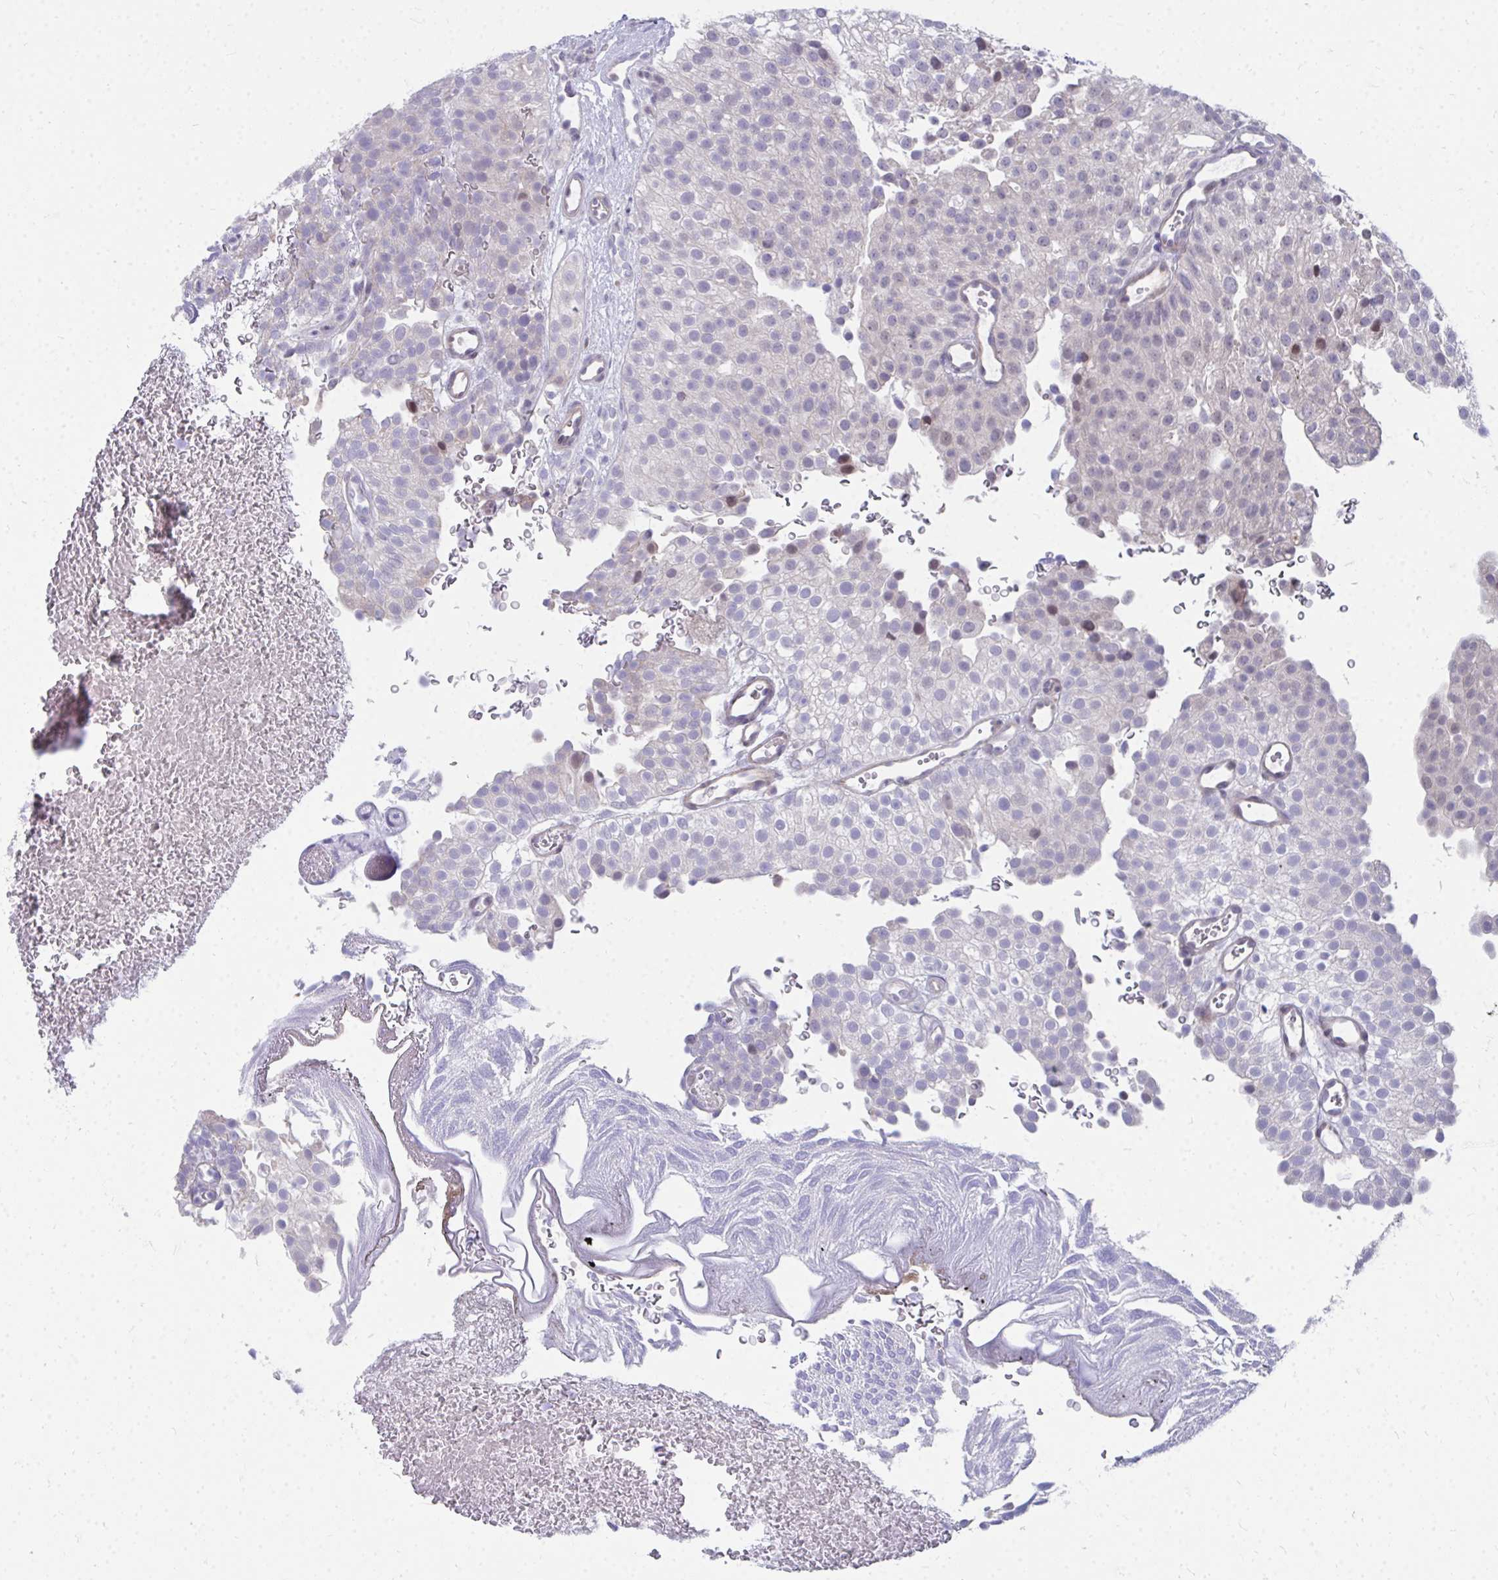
{"staining": {"intensity": "negative", "quantity": "none", "location": "none"}, "tissue": "urothelial cancer", "cell_type": "Tumor cells", "image_type": "cancer", "snomed": [{"axis": "morphology", "description": "Urothelial carcinoma, Low grade"}, {"axis": "topography", "description": "Urinary bladder"}], "caption": "Immunohistochemical staining of human urothelial cancer shows no significant positivity in tumor cells.", "gene": "MROH8", "patient": {"sex": "male", "age": 78}}